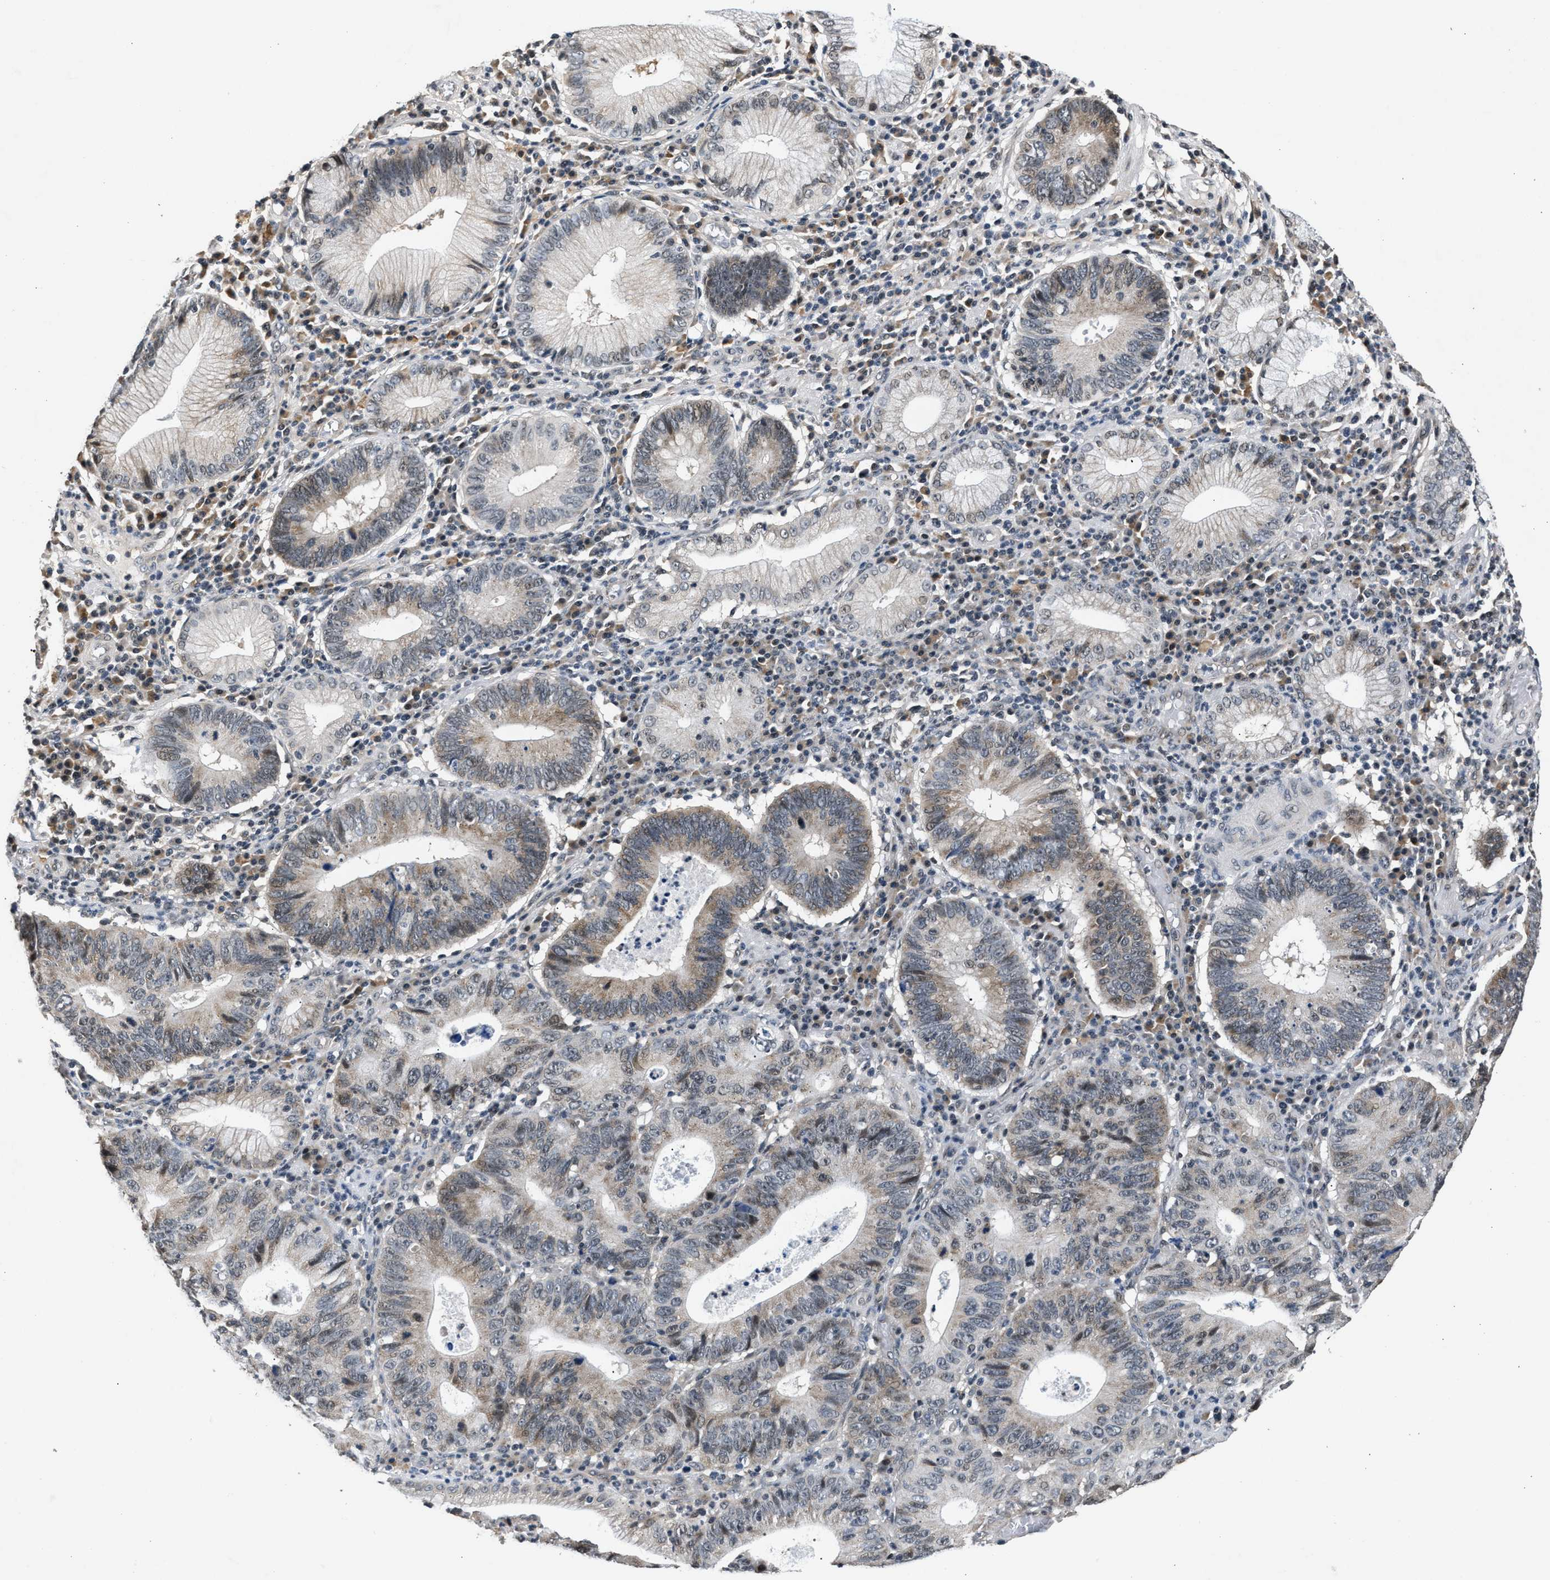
{"staining": {"intensity": "weak", "quantity": "25%-75%", "location": "cytoplasmic/membranous,nuclear"}, "tissue": "stomach cancer", "cell_type": "Tumor cells", "image_type": "cancer", "snomed": [{"axis": "morphology", "description": "Adenocarcinoma, NOS"}, {"axis": "topography", "description": "Stomach"}], "caption": "High-power microscopy captured an immunohistochemistry (IHC) histopathology image of stomach adenocarcinoma, revealing weak cytoplasmic/membranous and nuclear staining in approximately 25%-75% of tumor cells.", "gene": "RBM33", "patient": {"sex": "male", "age": 59}}